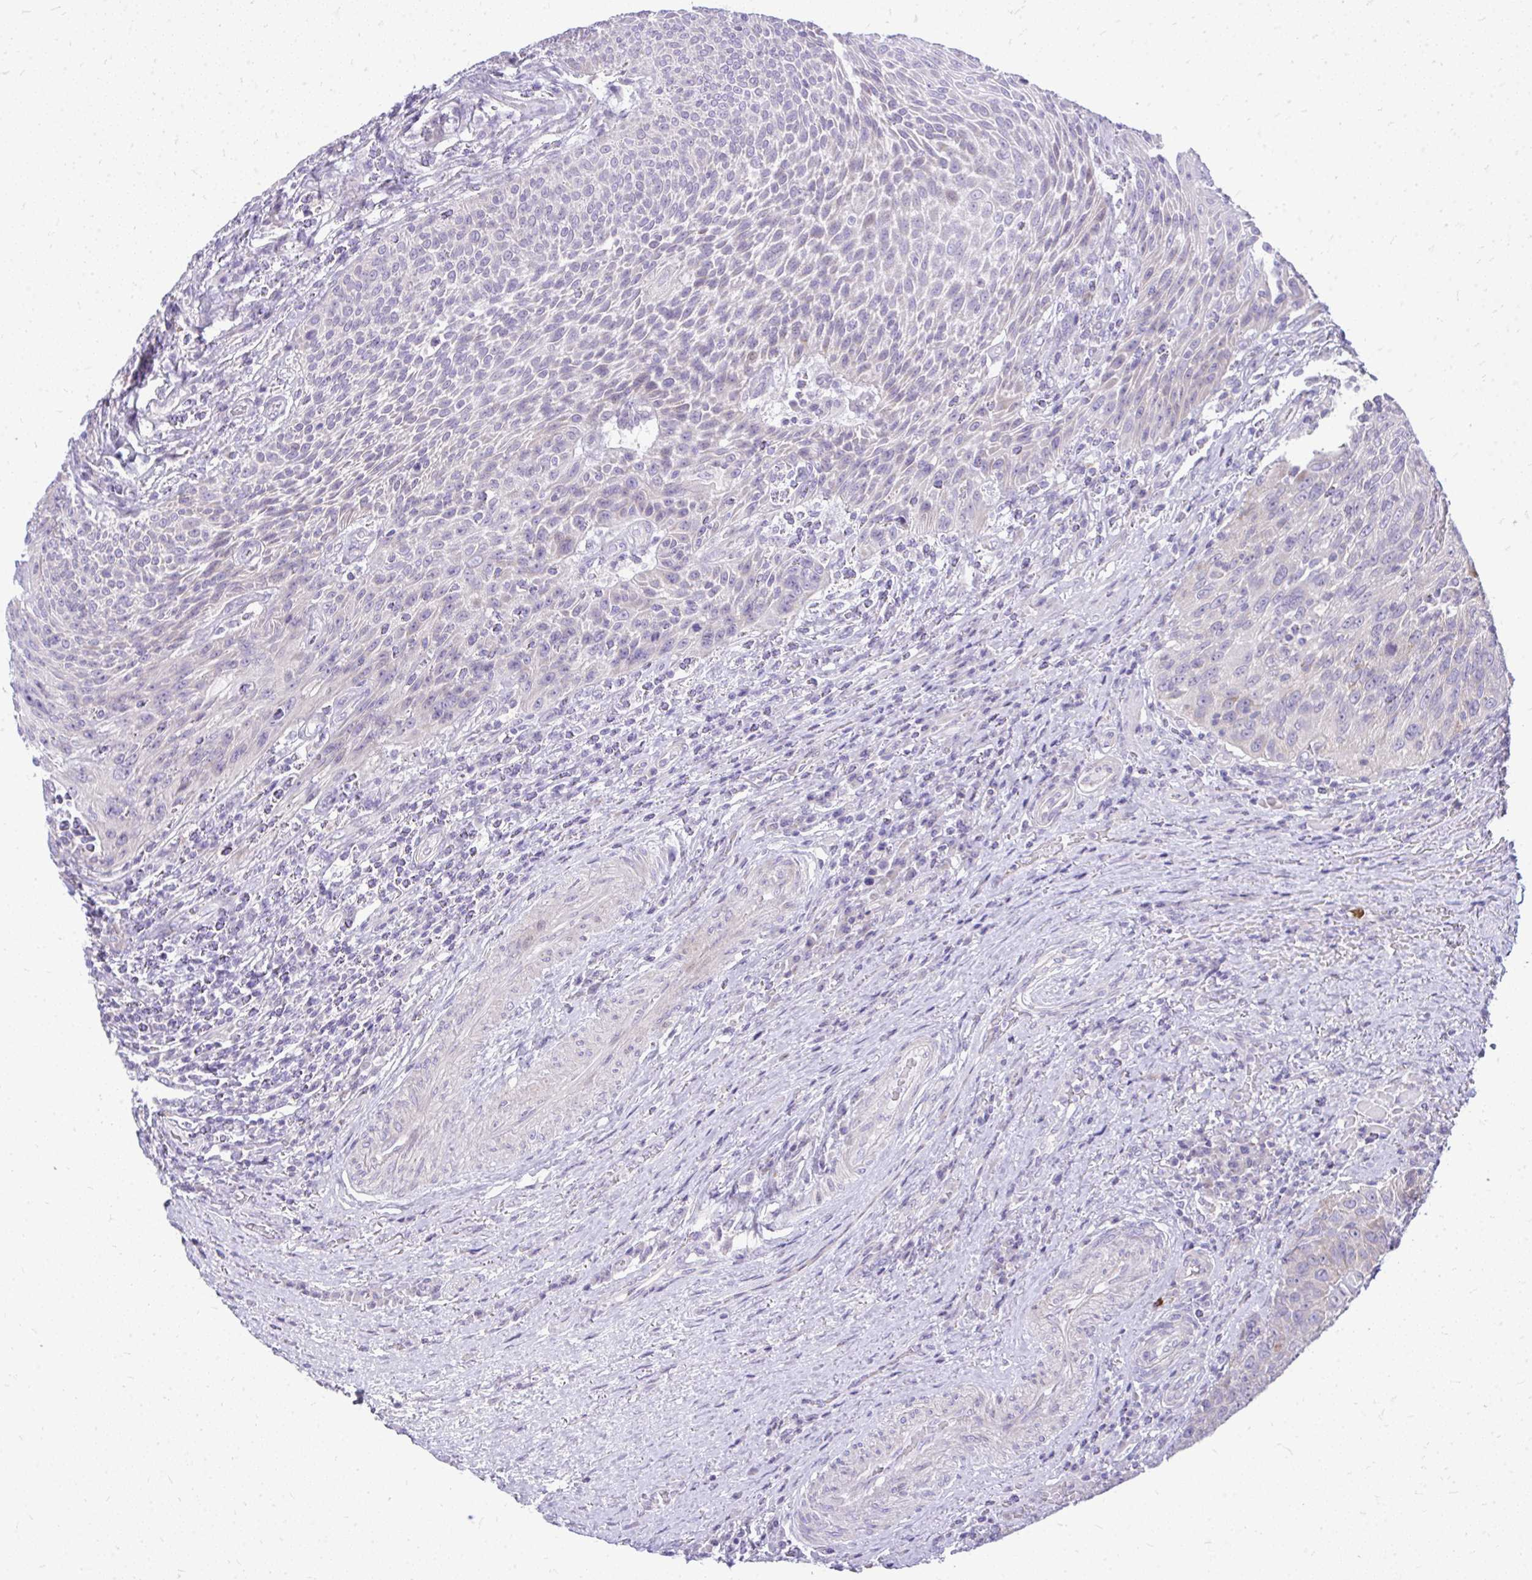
{"staining": {"intensity": "moderate", "quantity": "<25%", "location": "cytoplasmic/membranous"}, "tissue": "urothelial cancer", "cell_type": "Tumor cells", "image_type": "cancer", "snomed": [{"axis": "morphology", "description": "Urothelial carcinoma, High grade"}, {"axis": "topography", "description": "Urinary bladder"}], "caption": "The immunohistochemical stain highlights moderate cytoplasmic/membranous positivity in tumor cells of high-grade urothelial carcinoma tissue.", "gene": "OR8D1", "patient": {"sex": "female", "age": 70}}